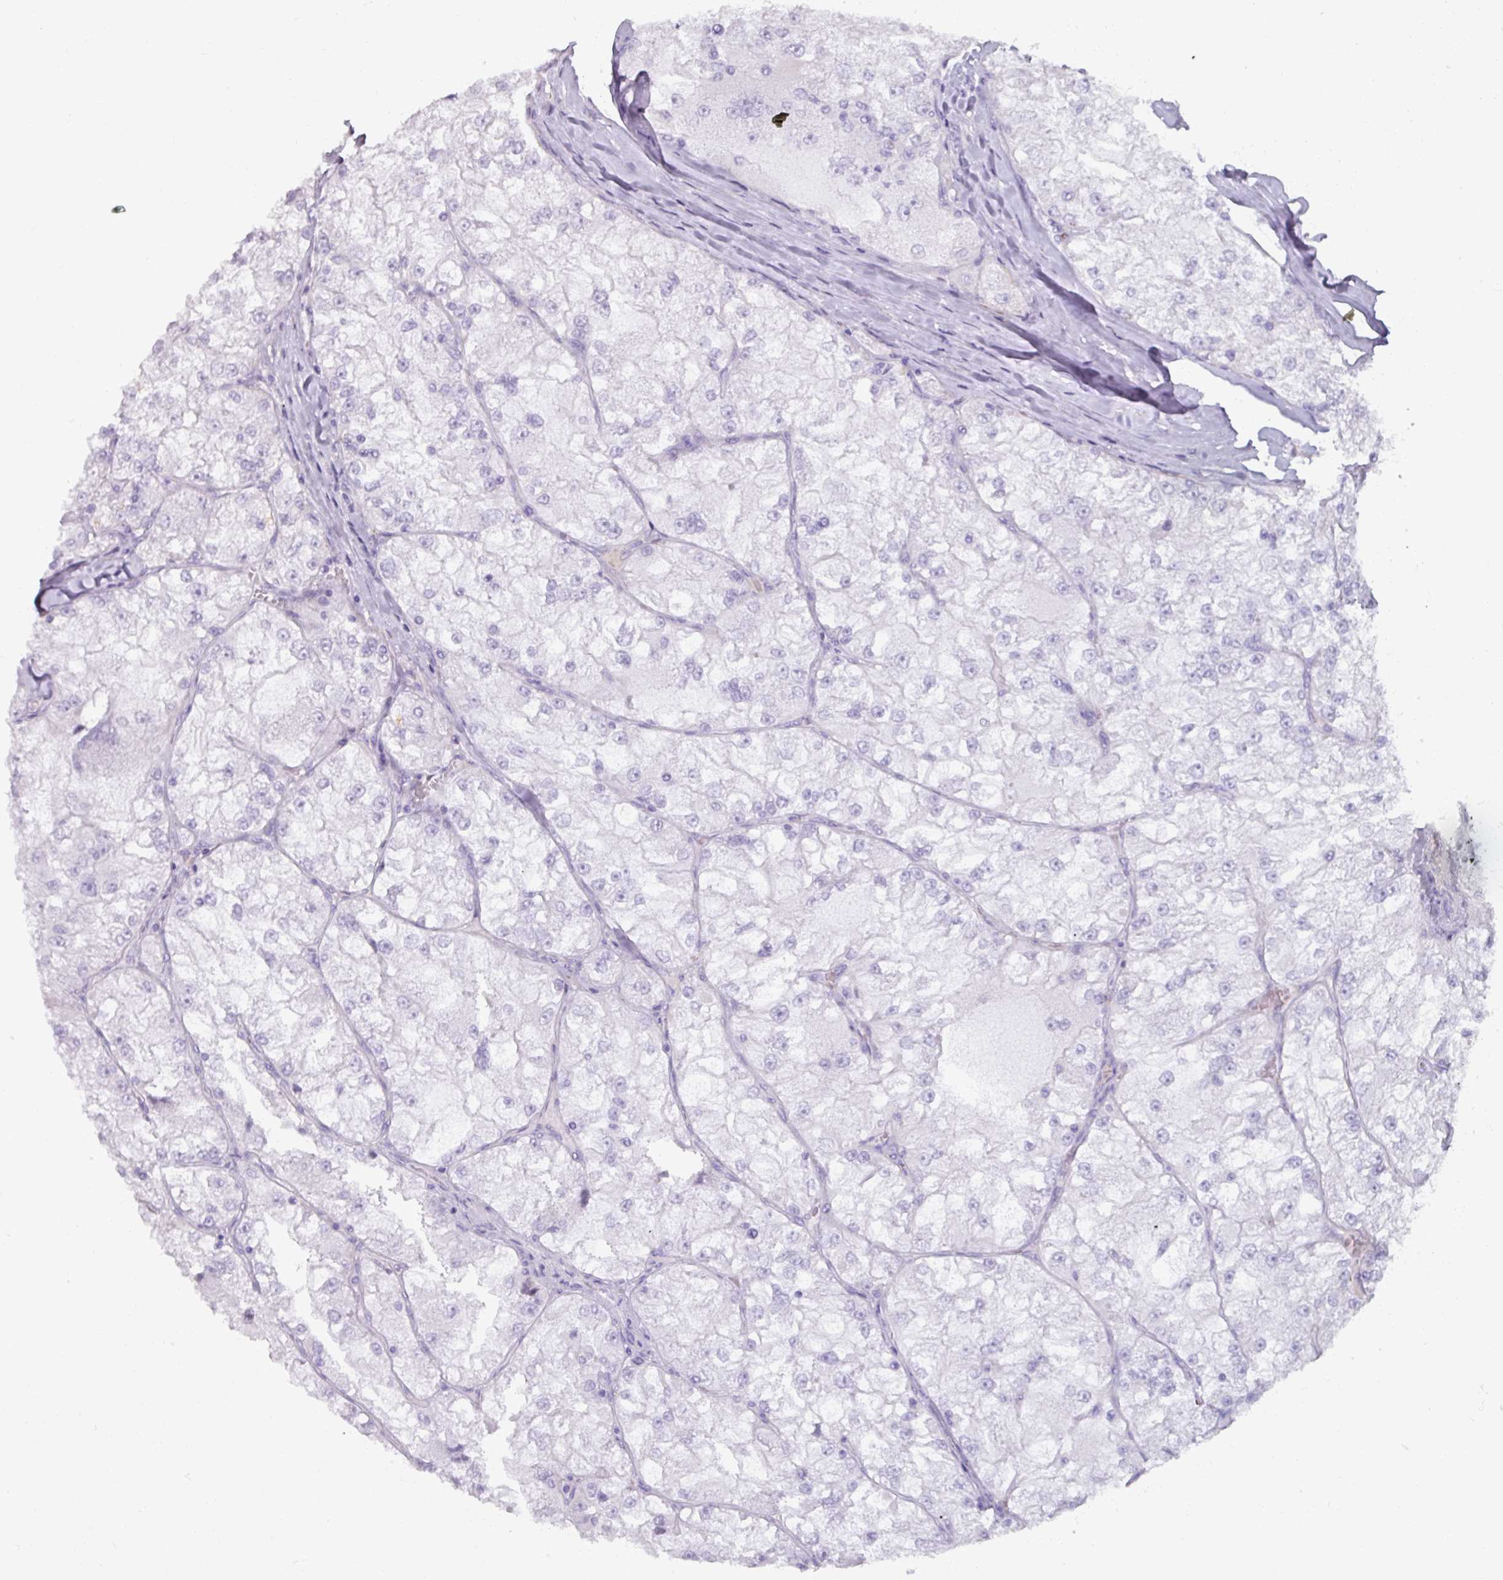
{"staining": {"intensity": "negative", "quantity": "none", "location": "none"}, "tissue": "renal cancer", "cell_type": "Tumor cells", "image_type": "cancer", "snomed": [{"axis": "morphology", "description": "Adenocarcinoma, NOS"}, {"axis": "topography", "description": "Kidney"}], "caption": "Micrograph shows no protein positivity in tumor cells of renal cancer tissue.", "gene": "SPESP1", "patient": {"sex": "female", "age": 72}}